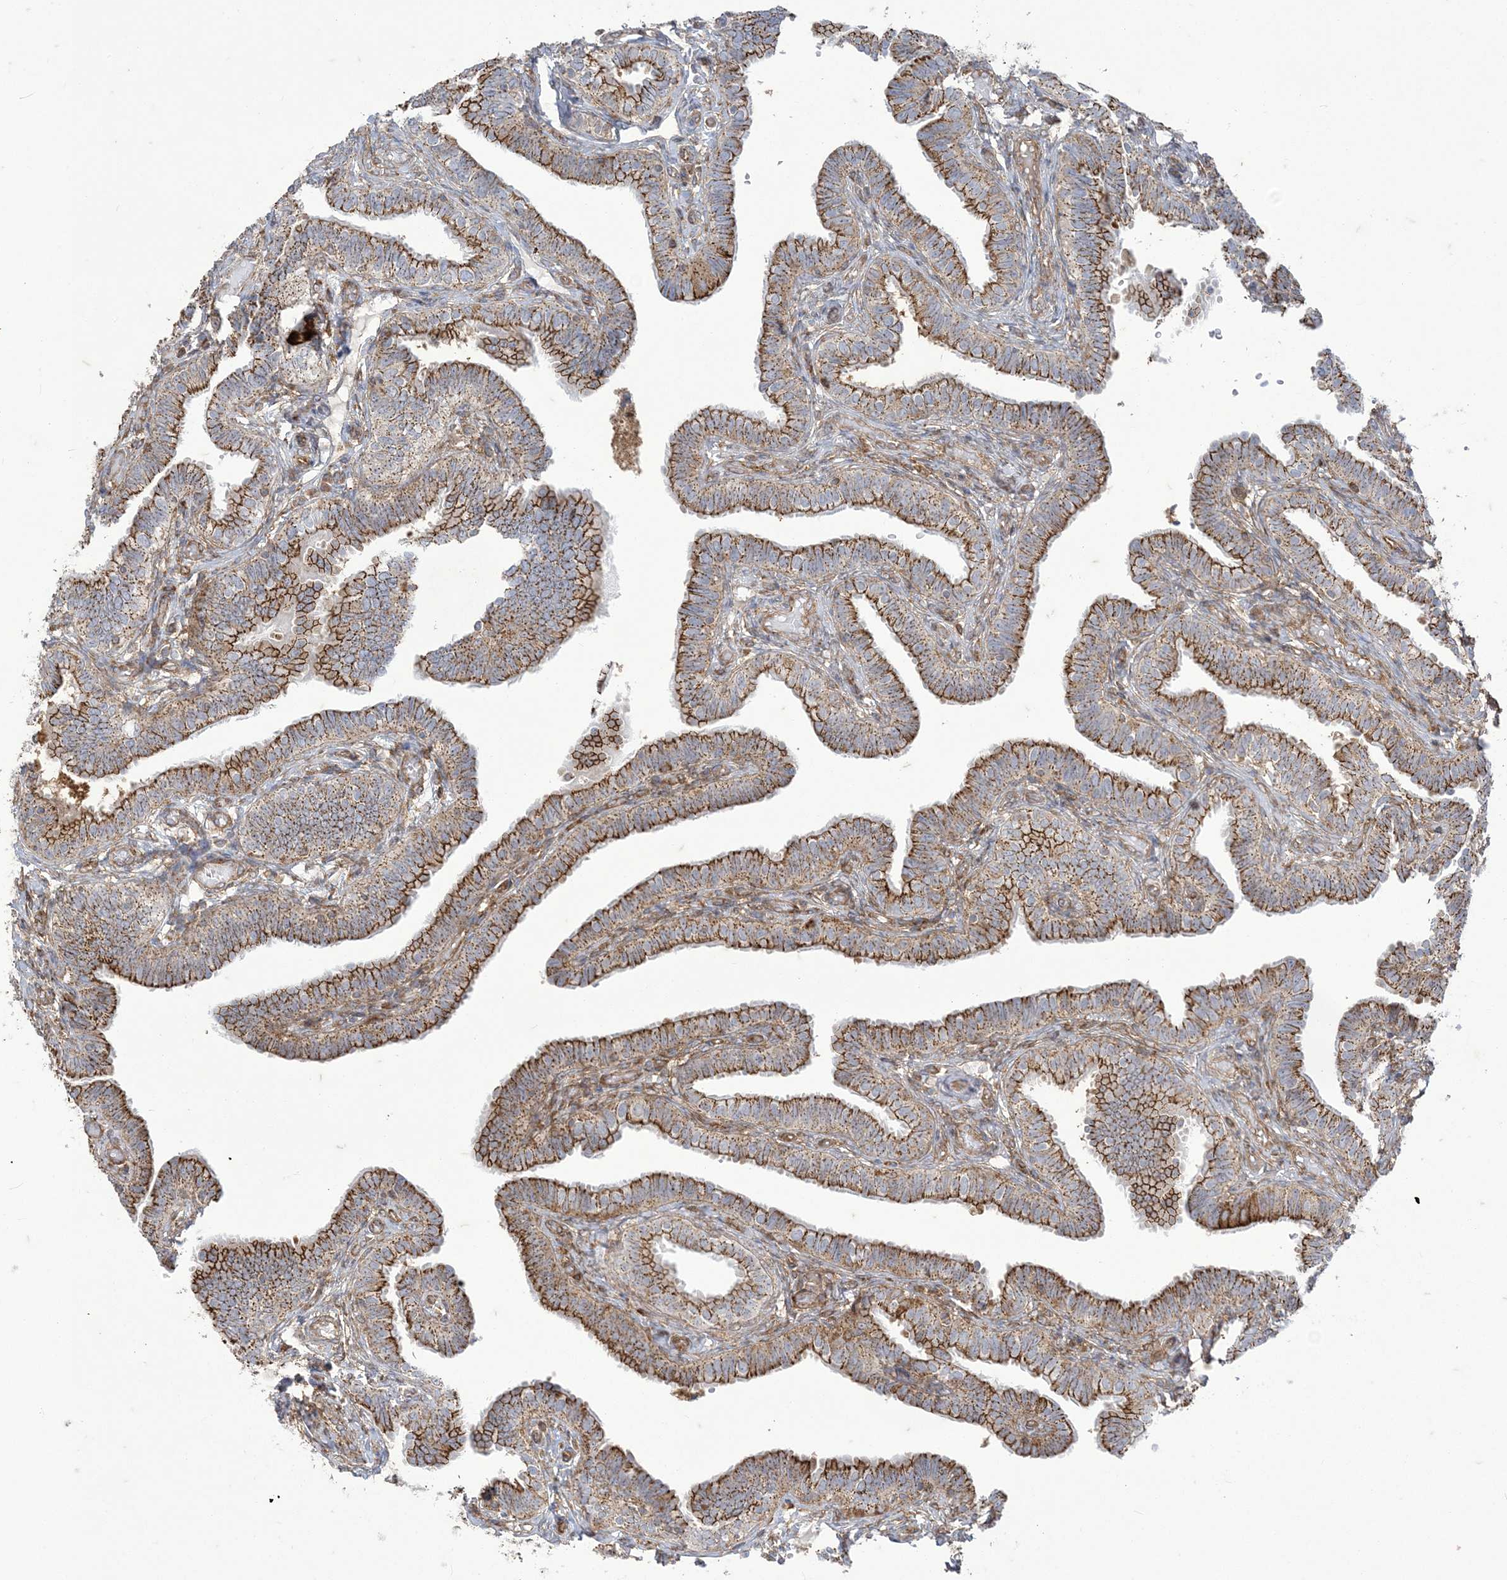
{"staining": {"intensity": "moderate", "quantity": ">75%", "location": "cytoplasmic/membranous"}, "tissue": "fallopian tube", "cell_type": "Glandular cells", "image_type": "normal", "snomed": [{"axis": "morphology", "description": "Normal tissue, NOS"}, {"axis": "topography", "description": "Fallopian tube"}], "caption": "Protein expression analysis of unremarkable fallopian tube displays moderate cytoplasmic/membranous positivity in approximately >75% of glandular cells. Nuclei are stained in blue.", "gene": "DERL3", "patient": {"sex": "female", "age": 39}}